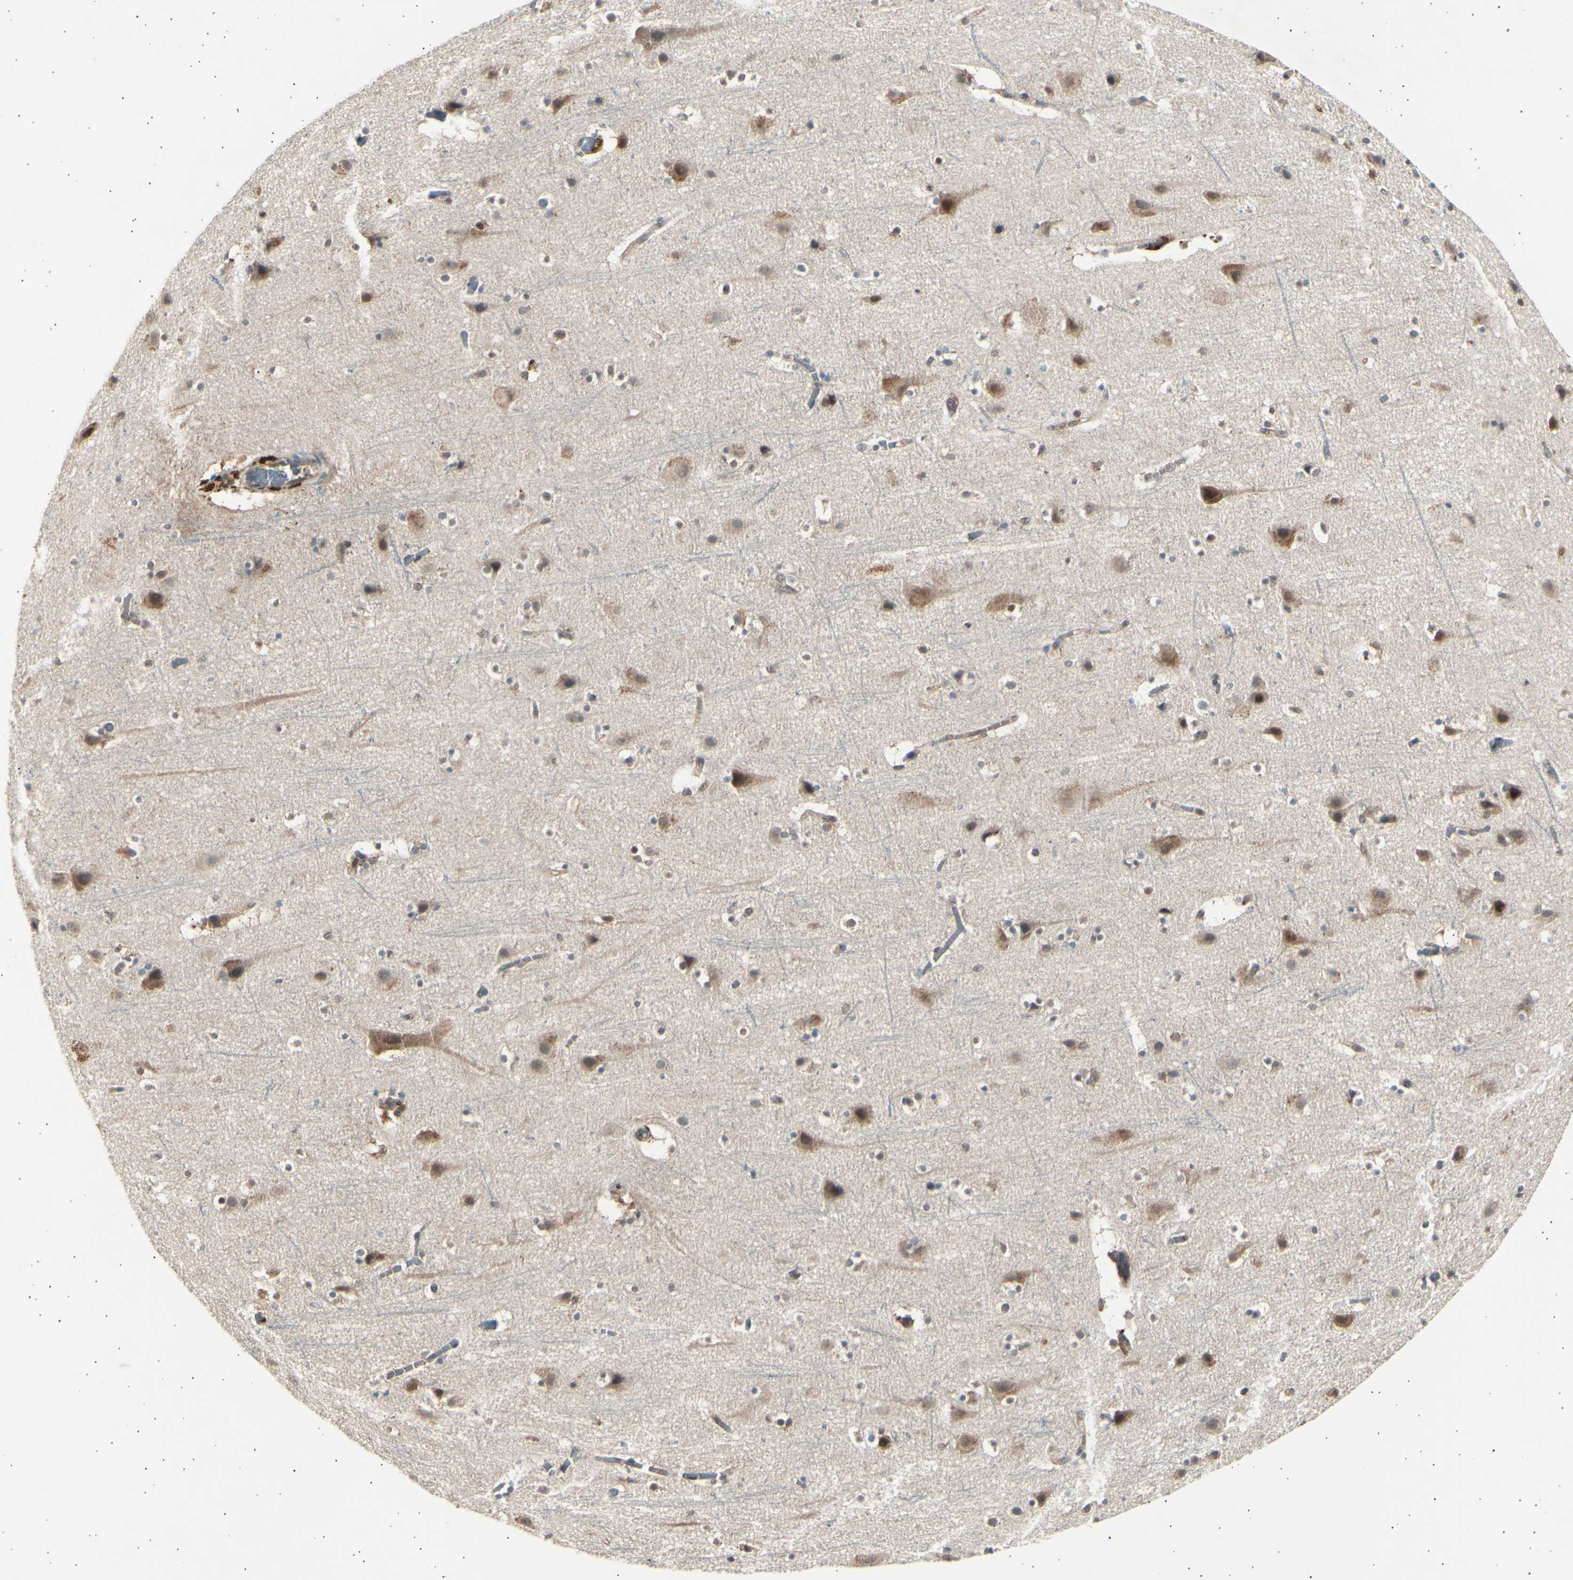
{"staining": {"intensity": "weak", "quantity": ">75%", "location": "nuclear"}, "tissue": "cerebral cortex", "cell_type": "Endothelial cells", "image_type": "normal", "snomed": [{"axis": "morphology", "description": "Normal tissue, NOS"}, {"axis": "topography", "description": "Cerebral cortex"}], "caption": "Human cerebral cortex stained with a protein marker exhibits weak staining in endothelial cells.", "gene": "PSMD5", "patient": {"sex": "male", "age": 45}}